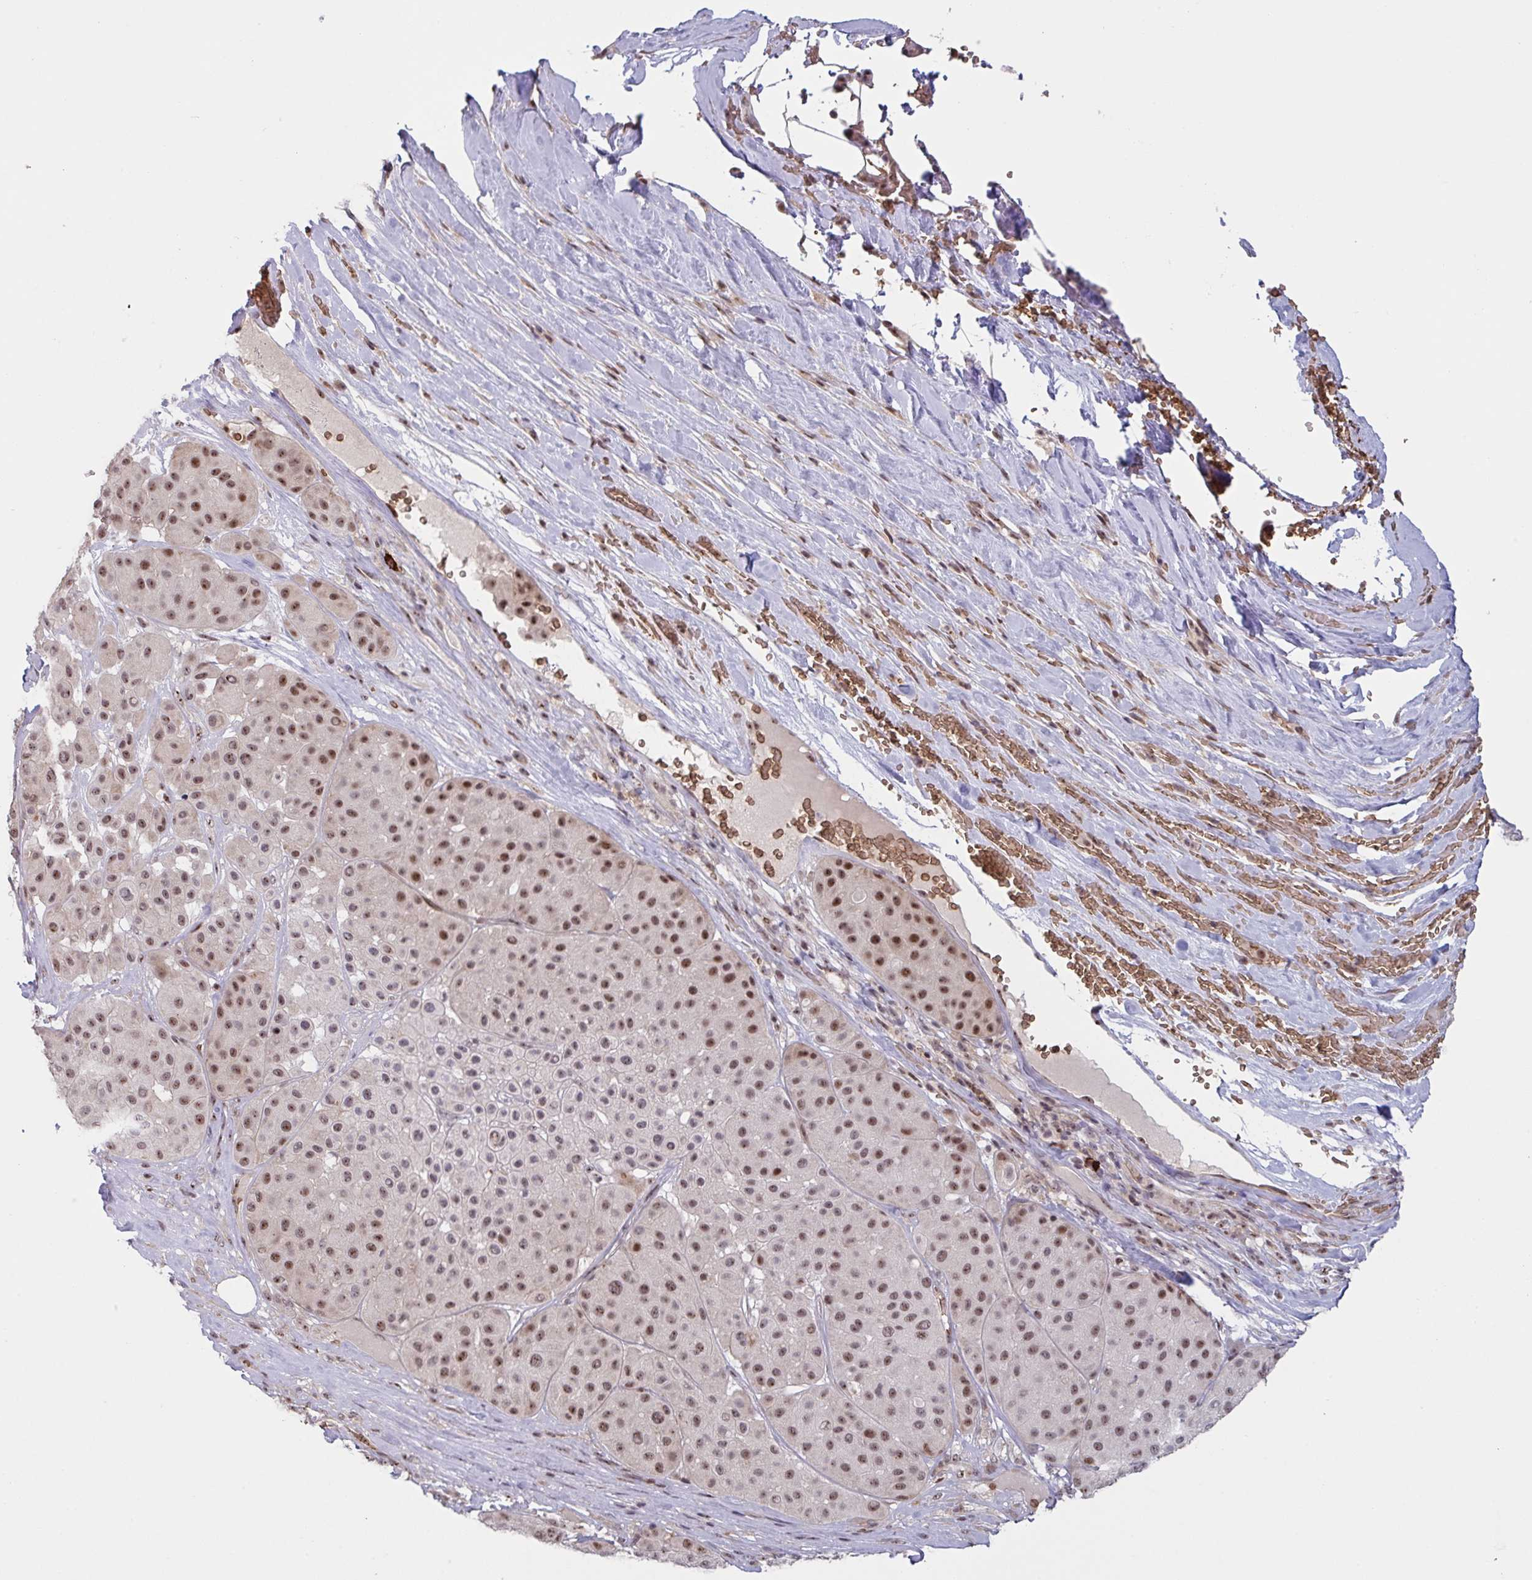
{"staining": {"intensity": "moderate", "quantity": ">75%", "location": "nuclear"}, "tissue": "melanoma", "cell_type": "Tumor cells", "image_type": "cancer", "snomed": [{"axis": "morphology", "description": "Malignant melanoma, Metastatic site"}, {"axis": "topography", "description": "Smooth muscle"}], "caption": "Melanoma stained for a protein (brown) shows moderate nuclear positive expression in approximately >75% of tumor cells.", "gene": "NLRP13", "patient": {"sex": "male", "age": 41}}